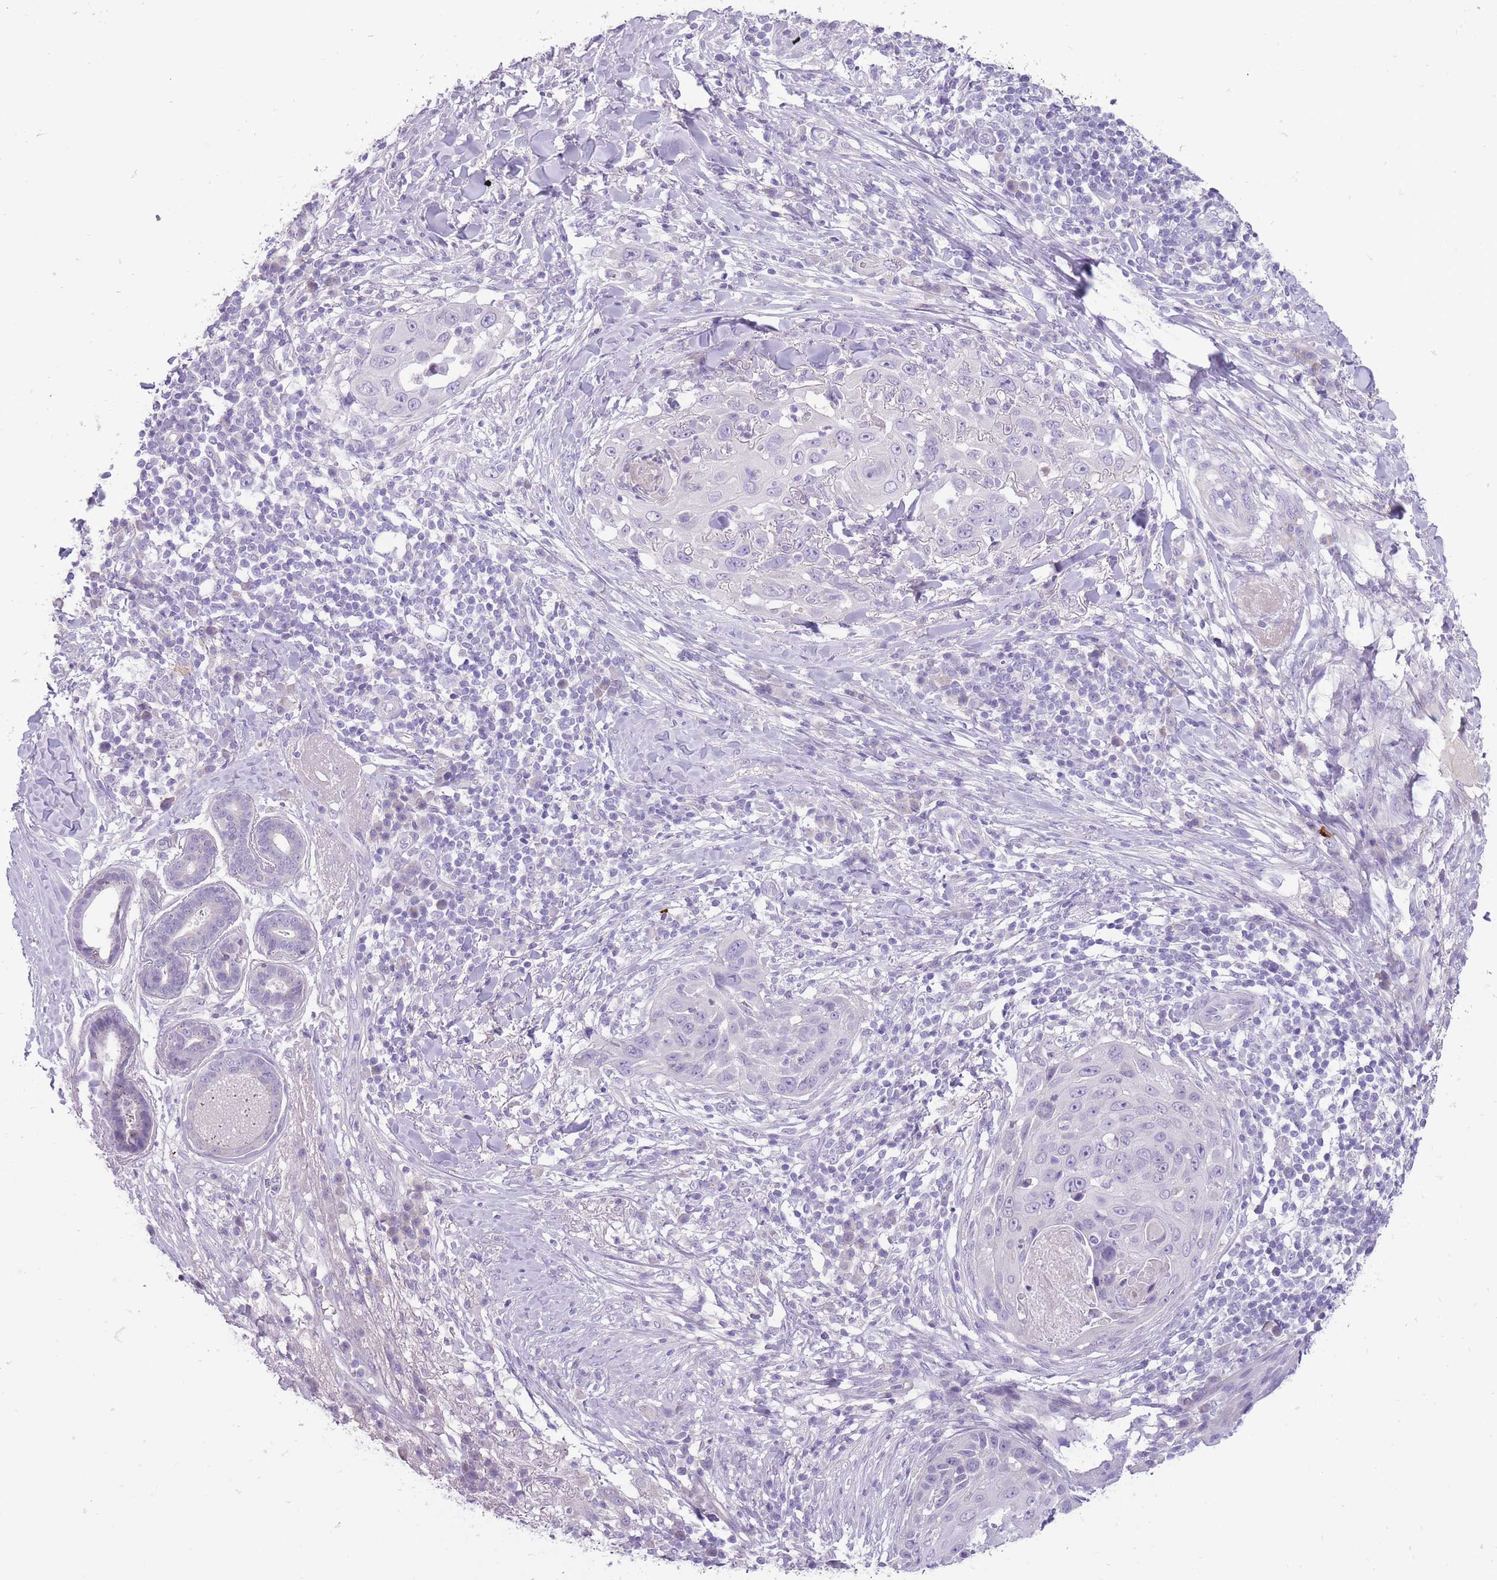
{"staining": {"intensity": "negative", "quantity": "none", "location": "none"}, "tissue": "skin cancer", "cell_type": "Tumor cells", "image_type": "cancer", "snomed": [{"axis": "morphology", "description": "Squamous cell carcinoma, NOS"}, {"axis": "topography", "description": "Skin"}], "caption": "Immunohistochemistry histopathology image of human skin cancer (squamous cell carcinoma) stained for a protein (brown), which exhibits no staining in tumor cells.", "gene": "ERICH4", "patient": {"sex": "female", "age": 44}}